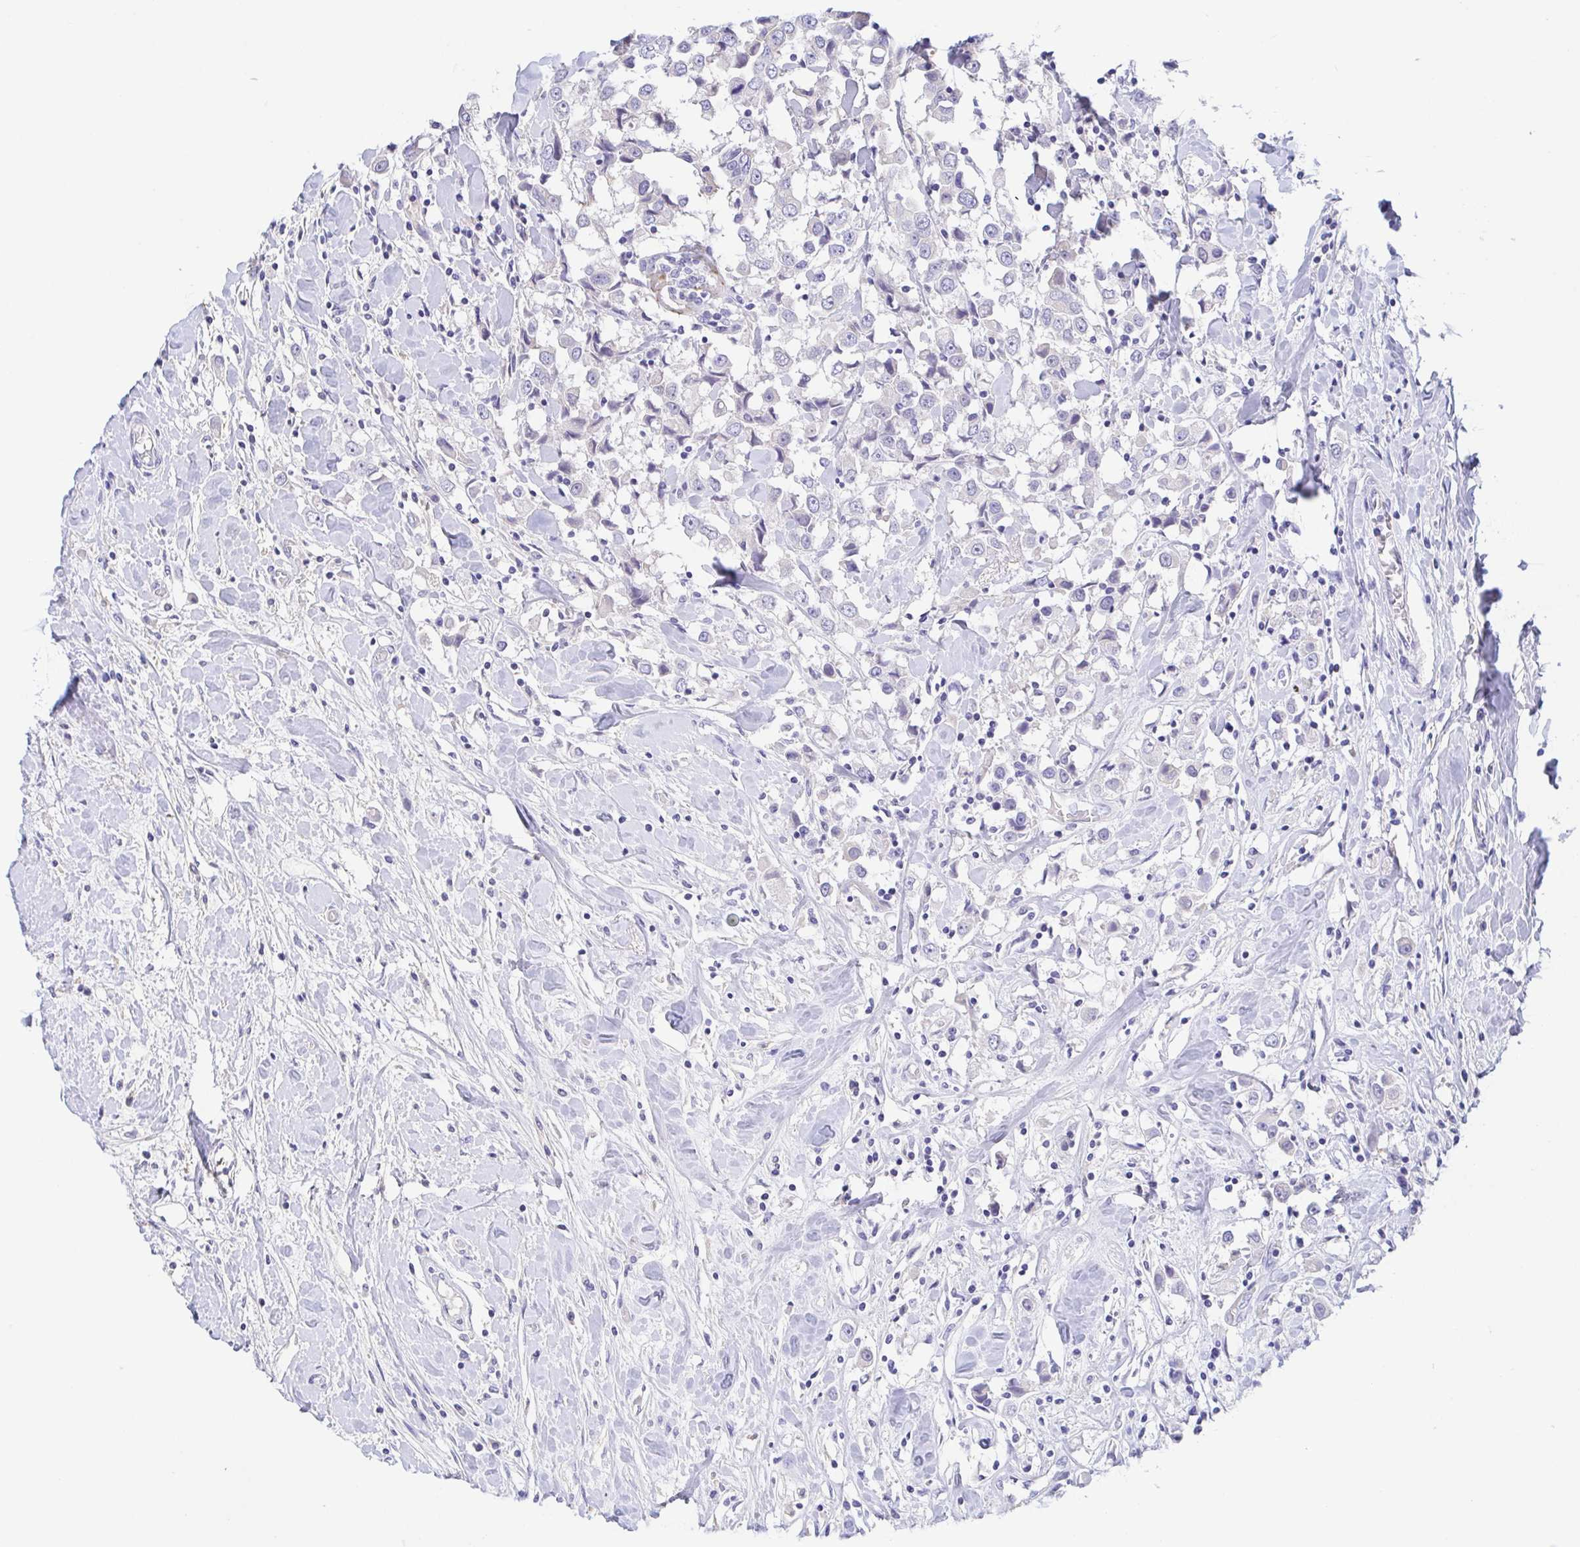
{"staining": {"intensity": "negative", "quantity": "none", "location": "none"}, "tissue": "breast cancer", "cell_type": "Tumor cells", "image_type": "cancer", "snomed": [{"axis": "morphology", "description": "Duct carcinoma"}, {"axis": "topography", "description": "Breast"}], "caption": "An image of human breast cancer (intraductal carcinoma) is negative for staining in tumor cells.", "gene": "TREH", "patient": {"sex": "female", "age": 61}}